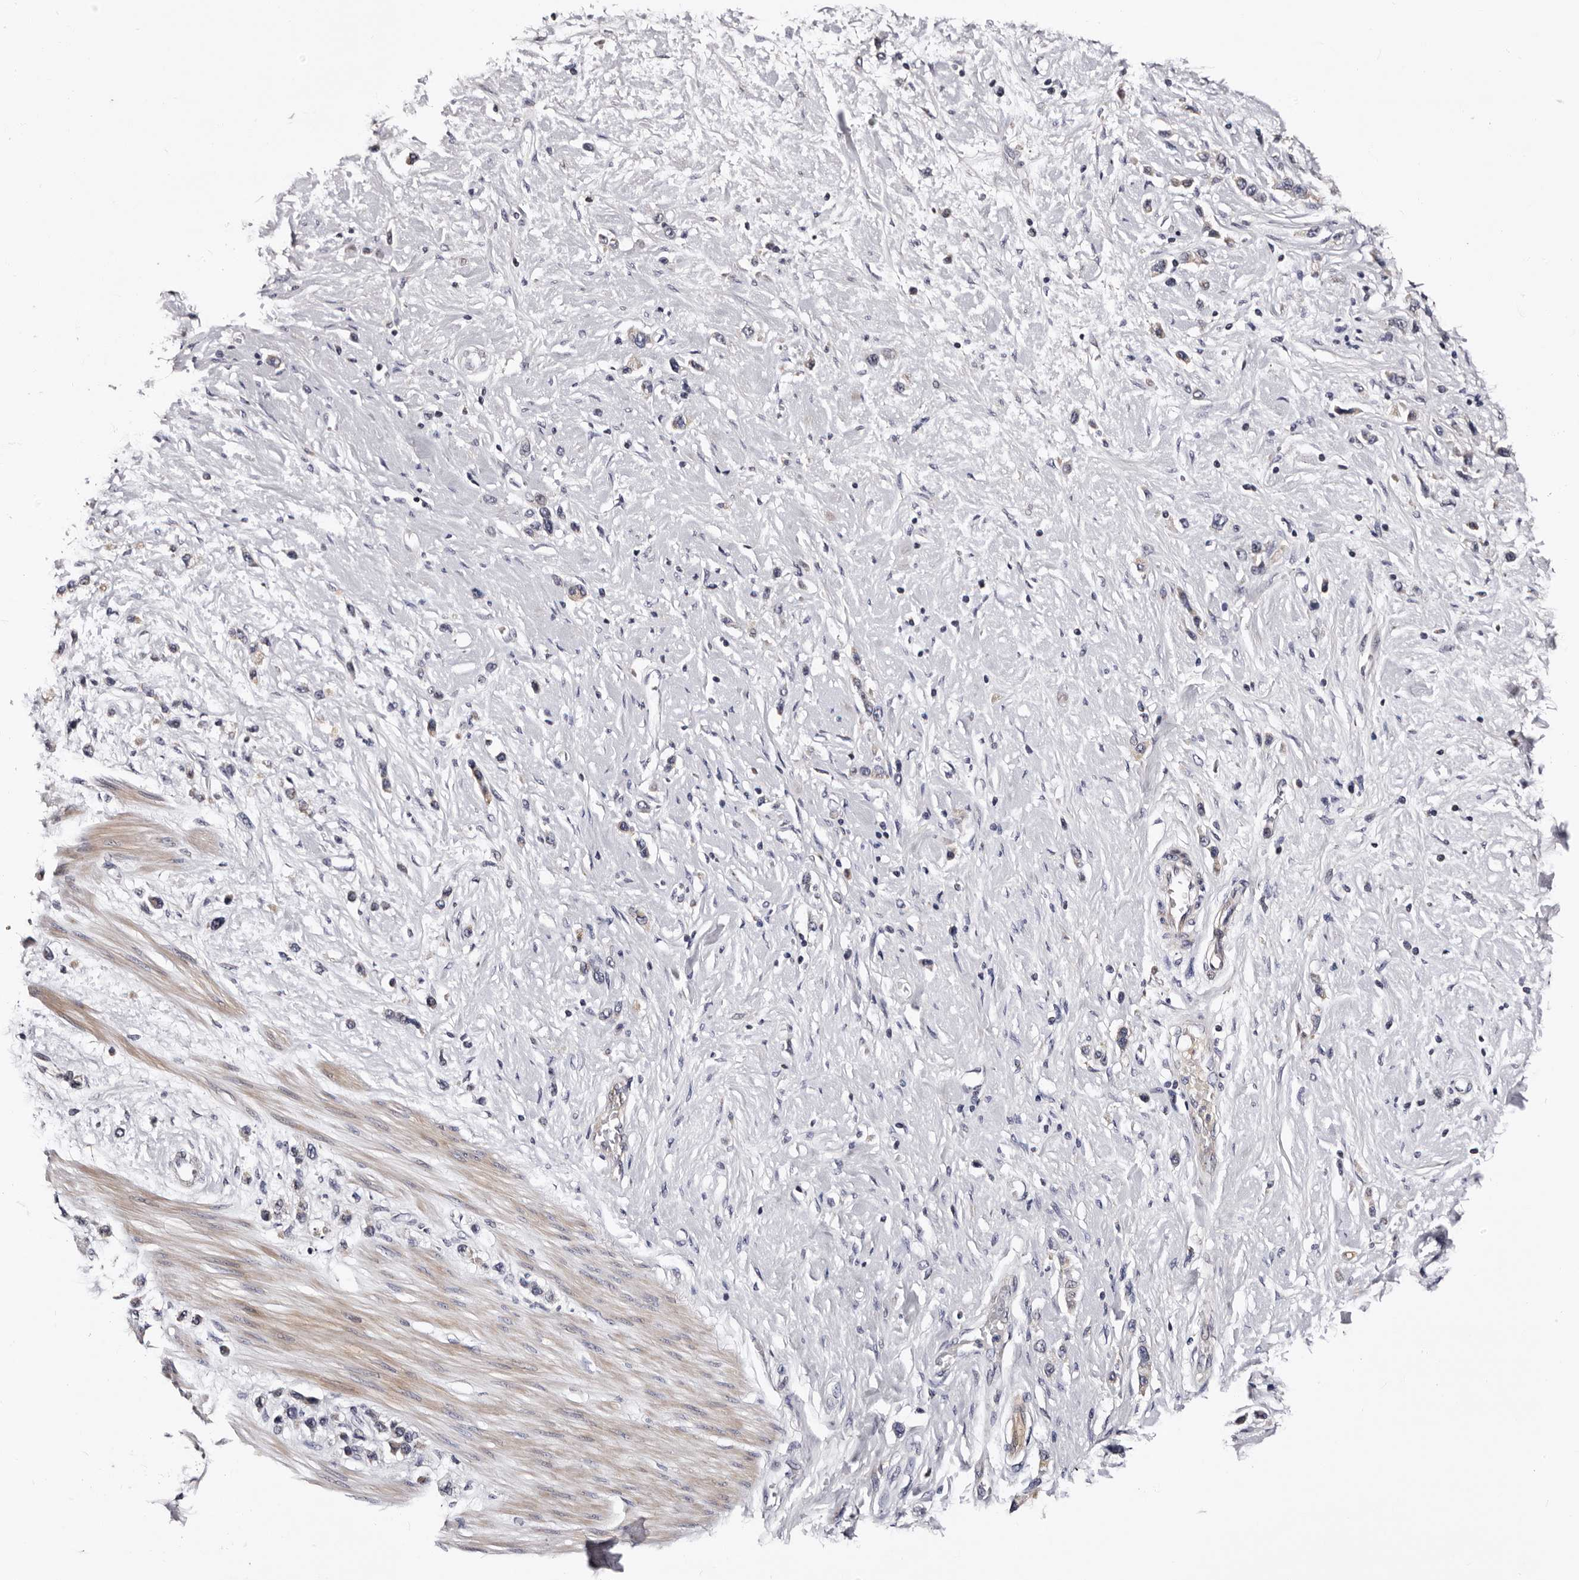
{"staining": {"intensity": "negative", "quantity": "none", "location": "none"}, "tissue": "stomach cancer", "cell_type": "Tumor cells", "image_type": "cancer", "snomed": [{"axis": "morphology", "description": "Adenocarcinoma, NOS"}, {"axis": "topography", "description": "Stomach"}], "caption": "Tumor cells are negative for protein expression in human stomach cancer (adenocarcinoma). (Brightfield microscopy of DAB immunohistochemistry at high magnification).", "gene": "TAF4B", "patient": {"sex": "female", "age": 65}}